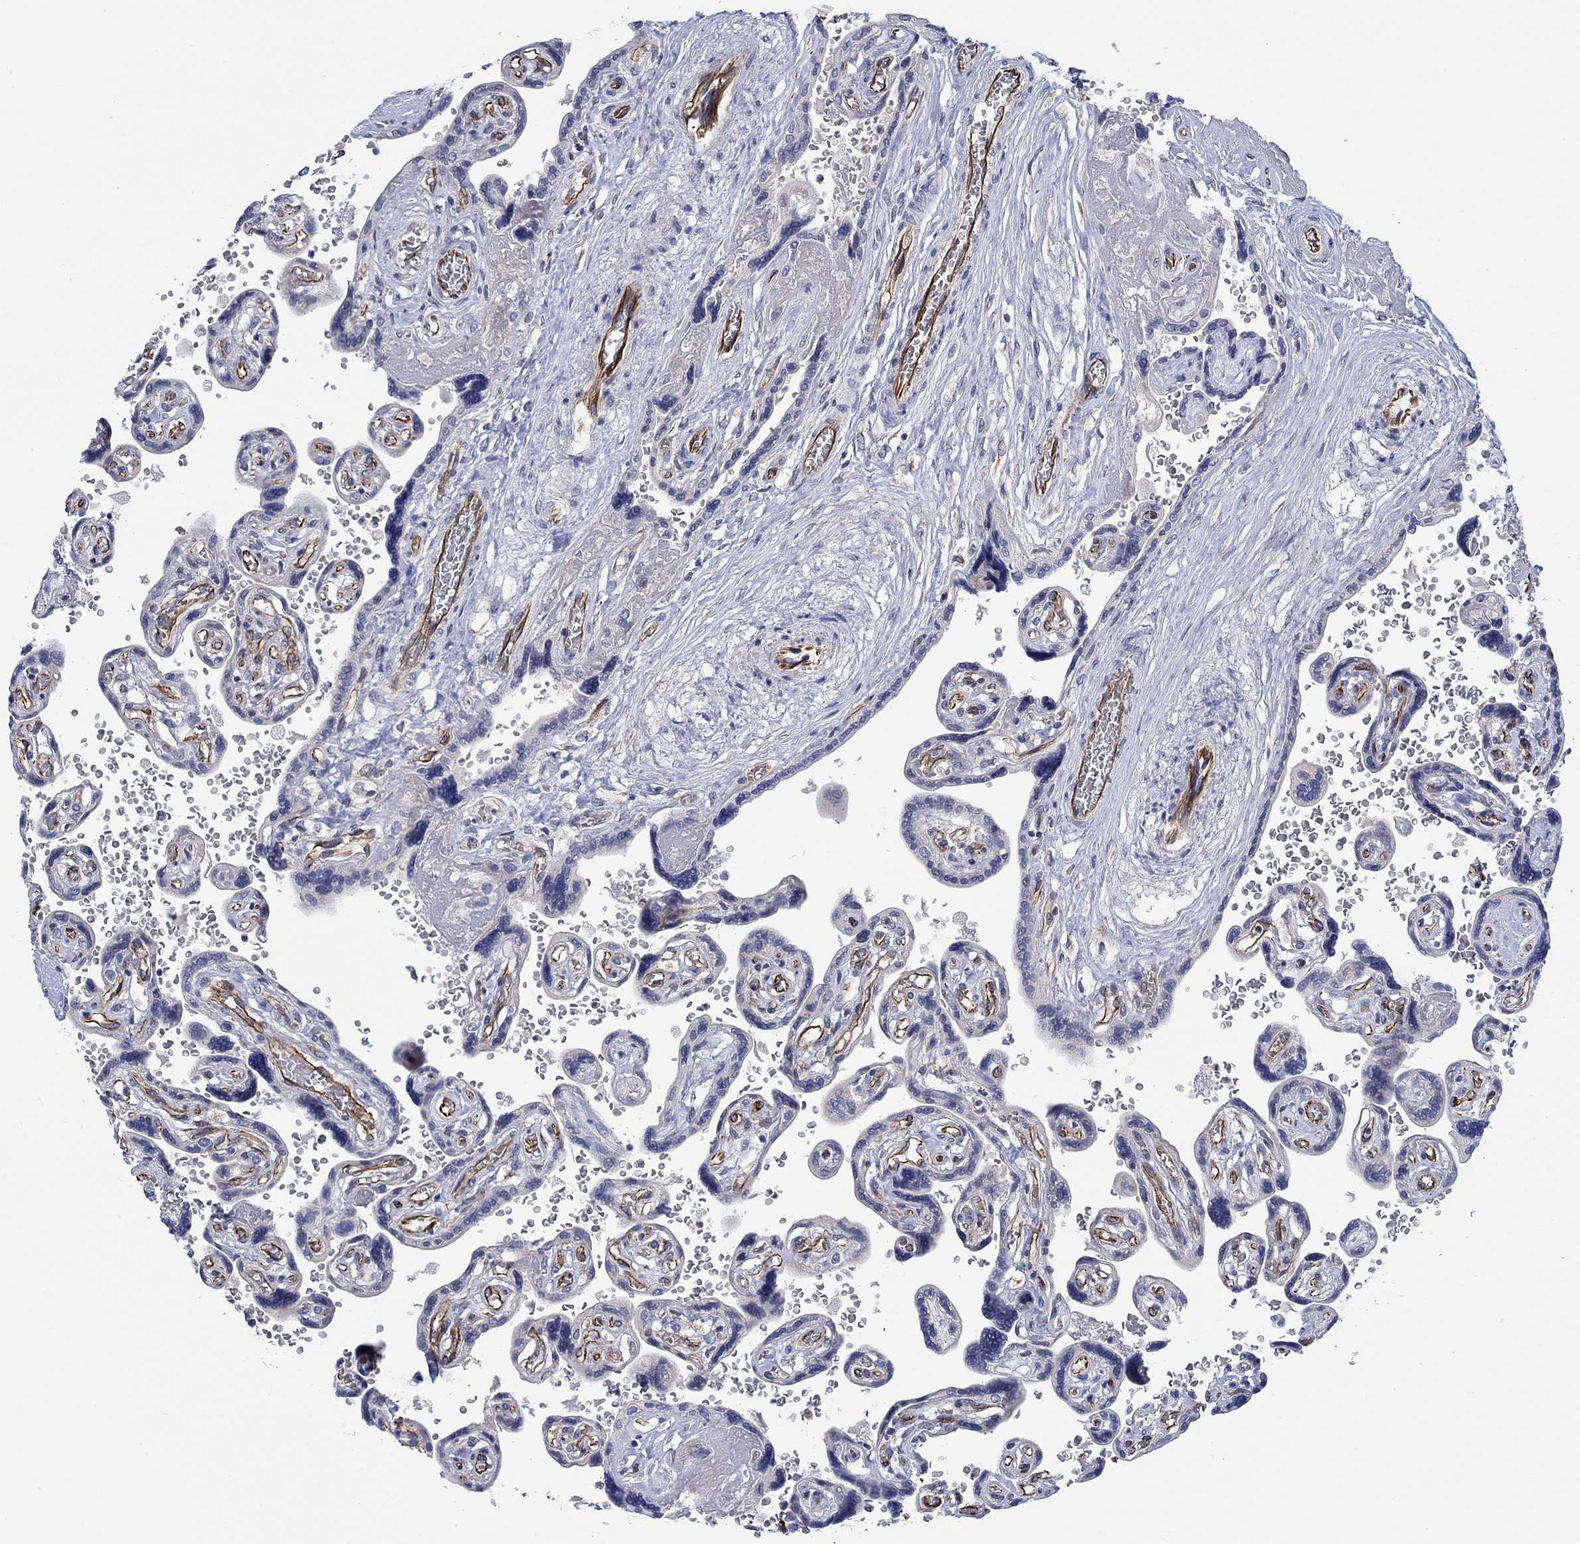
{"staining": {"intensity": "moderate", "quantity": ">75%", "location": "cytoplasmic/membranous"}, "tissue": "placenta", "cell_type": "Decidual cells", "image_type": "normal", "snomed": [{"axis": "morphology", "description": "Normal tissue, NOS"}, {"axis": "topography", "description": "Placenta"}], "caption": "Immunohistochemistry staining of unremarkable placenta, which demonstrates medium levels of moderate cytoplasmic/membranous expression in approximately >75% of decidual cells indicating moderate cytoplasmic/membranous protein positivity. The staining was performed using DAB (brown) for protein detection and nuclei were counterstained in hematoxylin (blue).", "gene": "CAMK1D", "patient": {"sex": "female", "age": 32}}